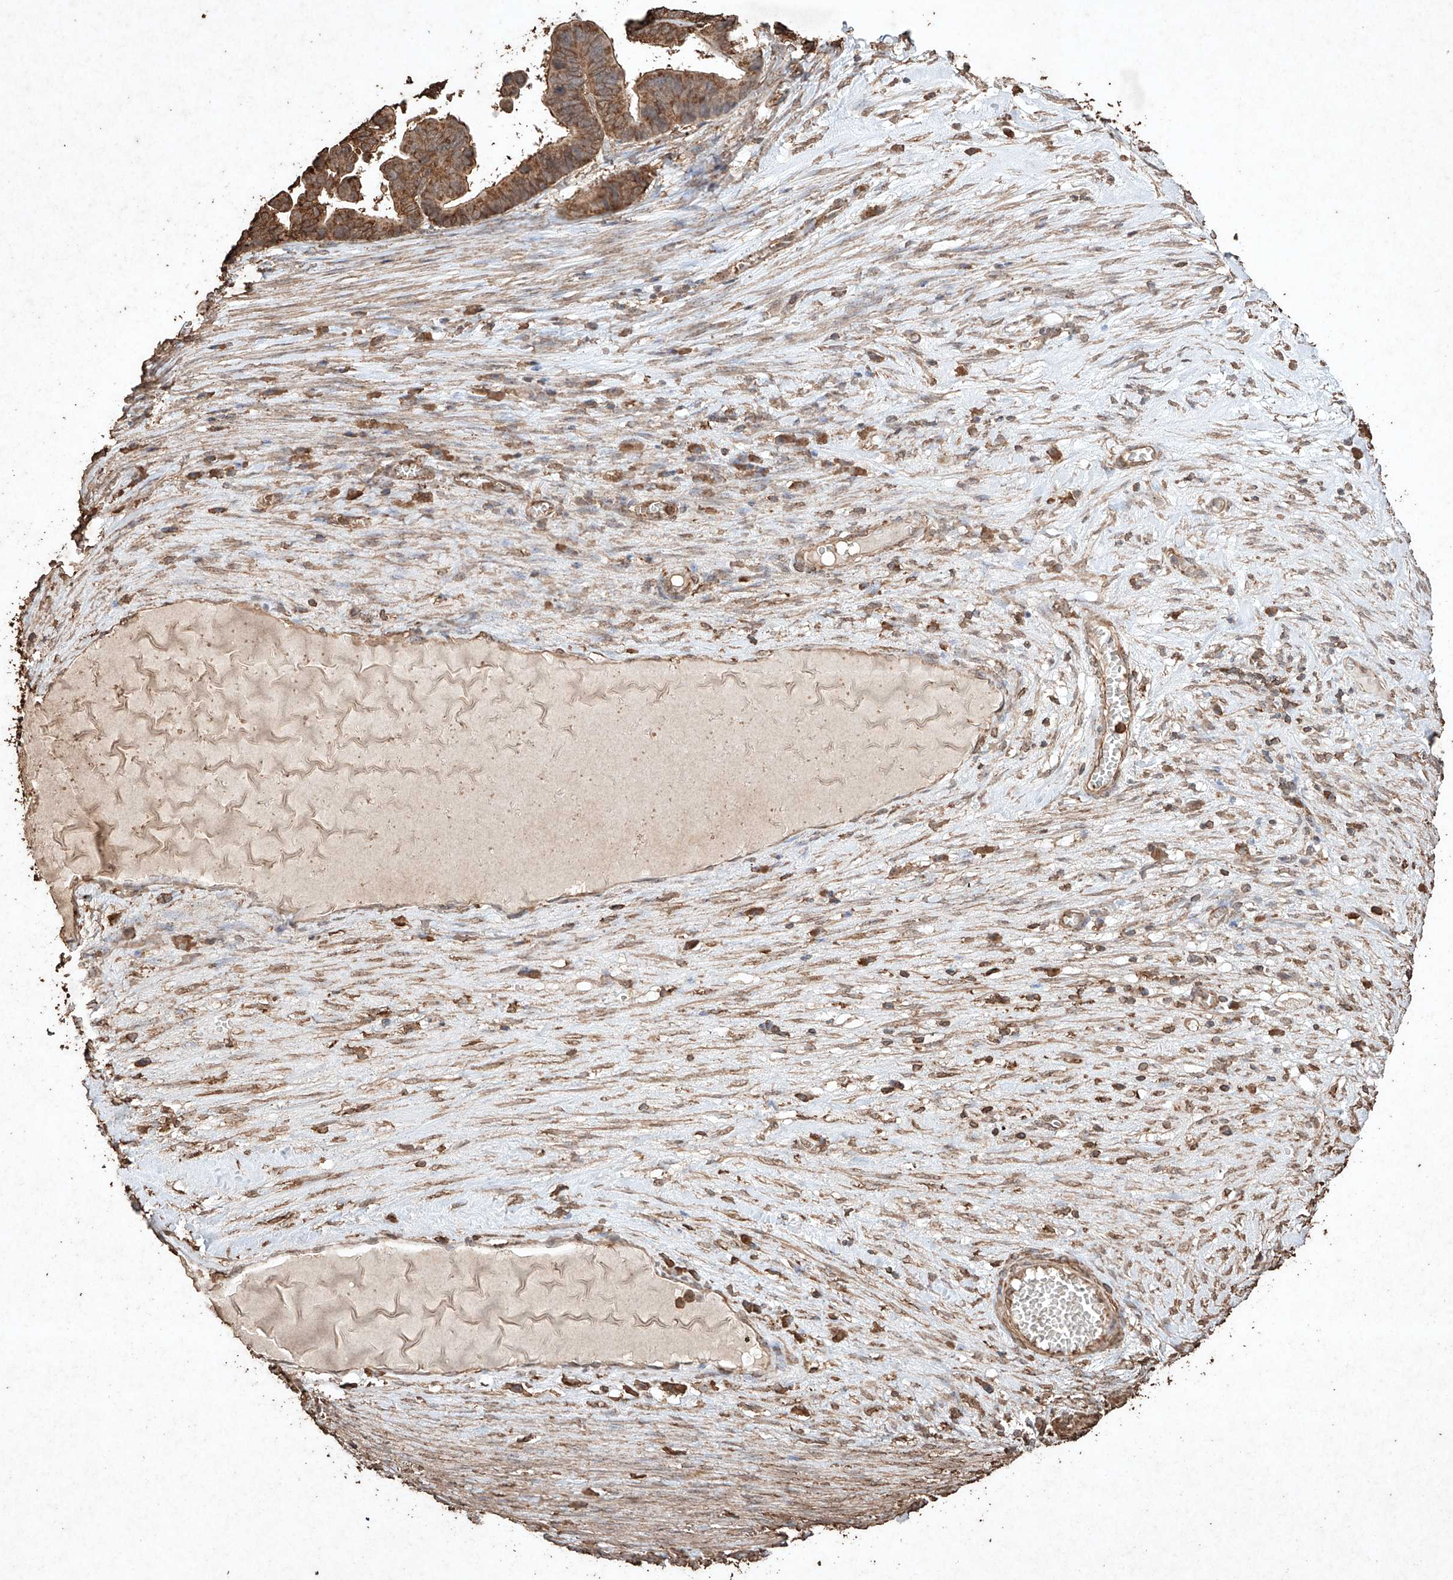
{"staining": {"intensity": "moderate", "quantity": ">75%", "location": "cytoplasmic/membranous"}, "tissue": "ovarian cancer", "cell_type": "Tumor cells", "image_type": "cancer", "snomed": [{"axis": "morphology", "description": "Cystadenocarcinoma, serous, NOS"}, {"axis": "topography", "description": "Ovary"}], "caption": "Moderate cytoplasmic/membranous expression for a protein is identified in approximately >75% of tumor cells of ovarian serous cystadenocarcinoma using immunohistochemistry (IHC).", "gene": "M6PR", "patient": {"sex": "female", "age": 56}}